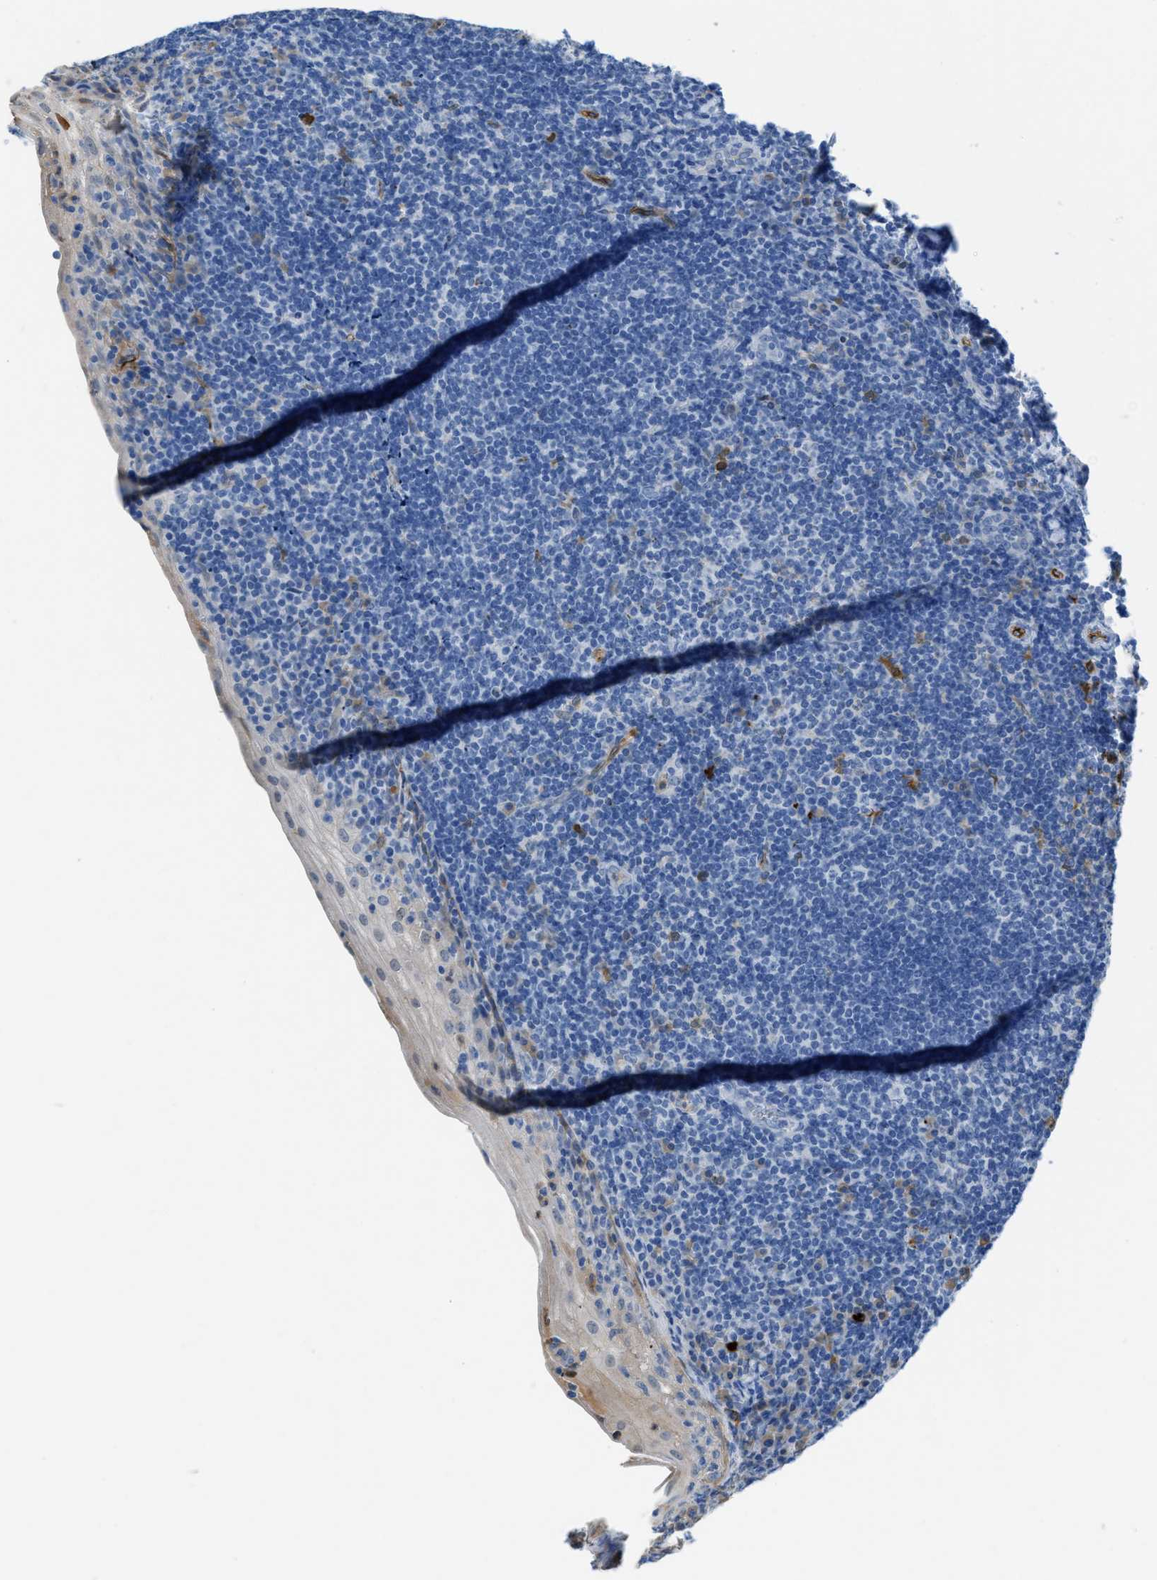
{"staining": {"intensity": "weak", "quantity": "<25%", "location": "cytoplasmic/membranous"}, "tissue": "tonsil", "cell_type": "Germinal center cells", "image_type": "normal", "snomed": [{"axis": "morphology", "description": "Normal tissue, NOS"}, {"axis": "topography", "description": "Tonsil"}], "caption": "Immunohistochemistry image of unremarkable tonsil: human tonsil stained with DAB demonstrates no significant protein expression in germinal center cells.", "gene": "SPEG", "patient": {"sex": "male", "age": 37}}